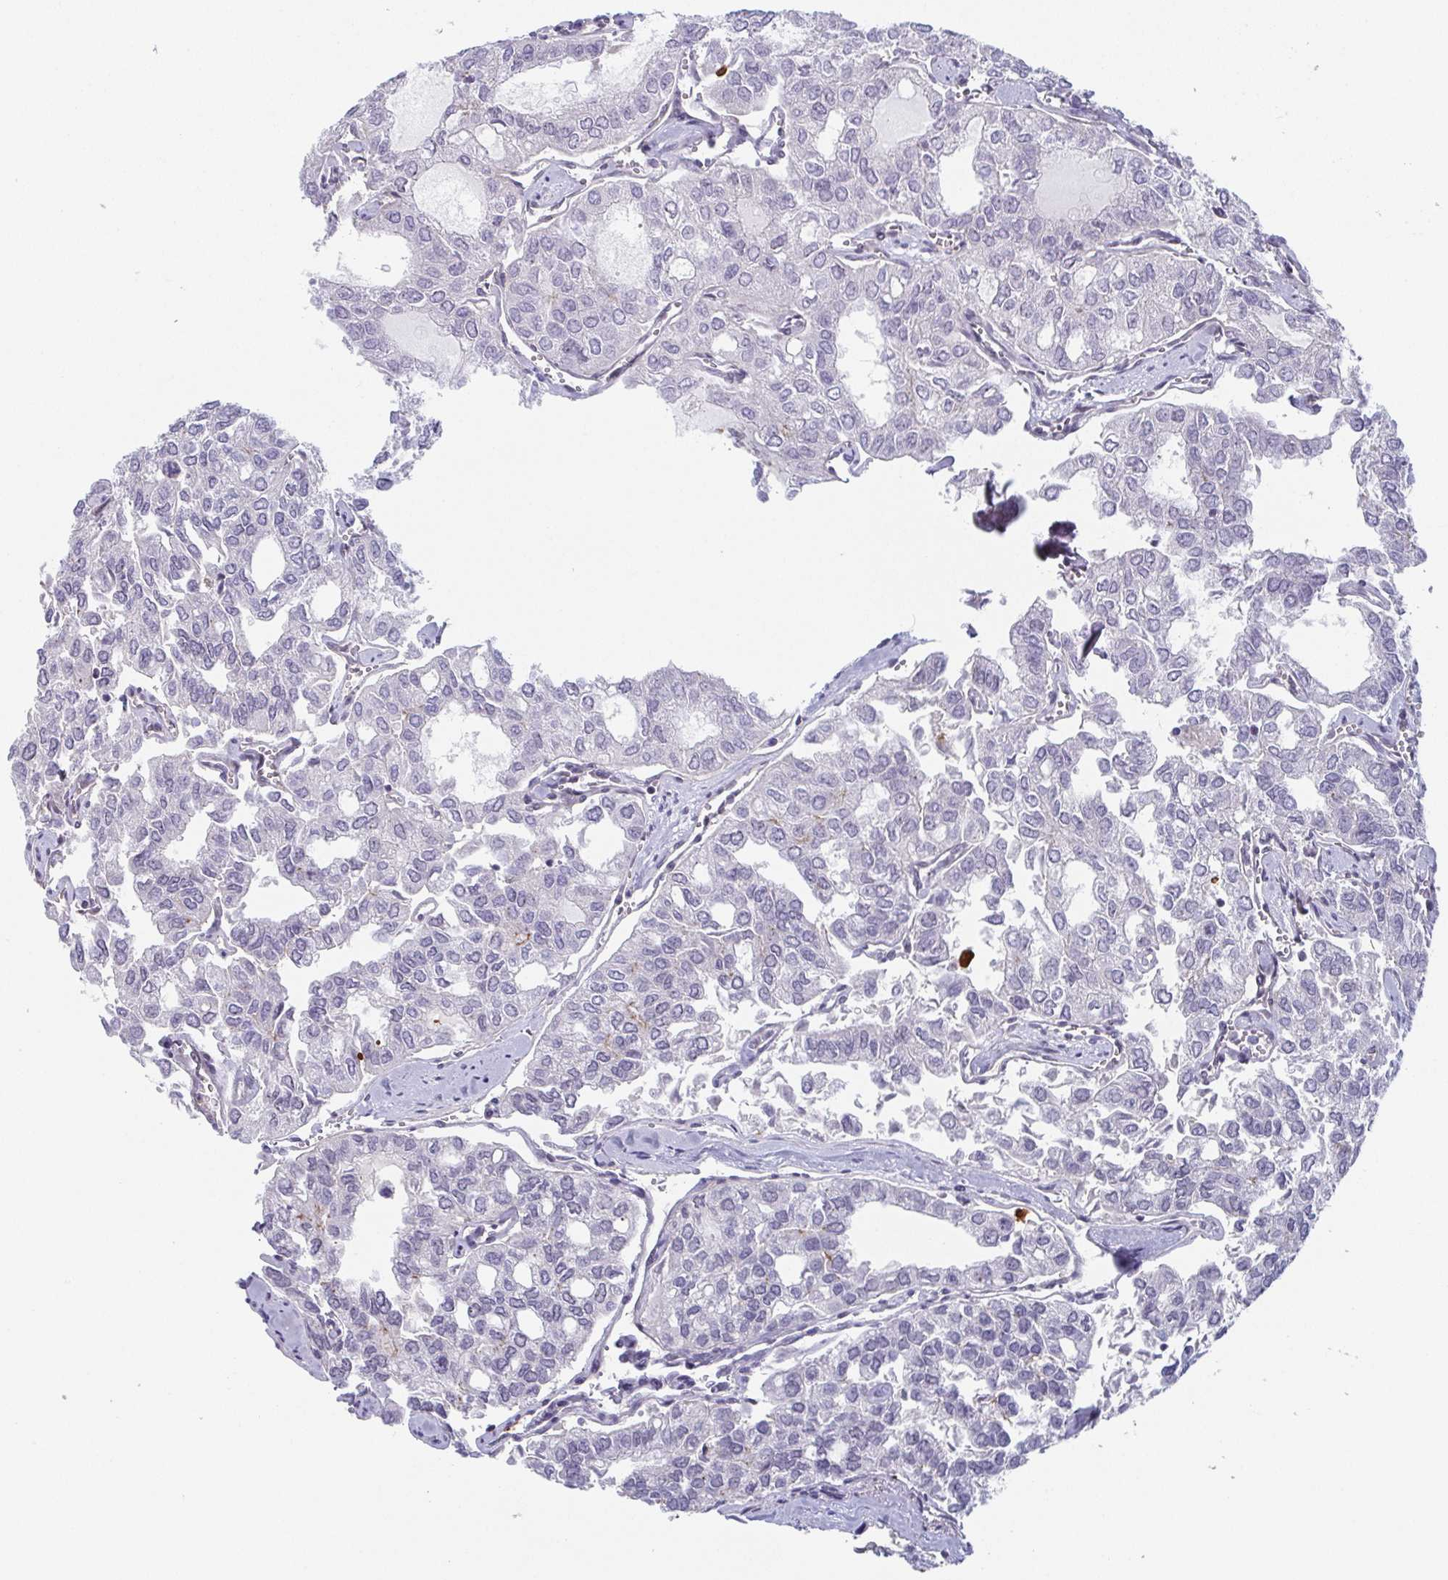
{"staining": {"intensity": "negative", "quantity": "none", "location": "none"}, "tissue": "thyroid cancer", "cell_type": "Tumor cells", "image_type": "cancer", "snomed": [{"axis": "morphology", "description": "Follicular adenoma carcinoma, NOS"}, {"axis": "topography", "description": "Thyroid gland"}], "caption": "Protein analysis of follicular adenoma carcinoma (thyroid) demonstrates no significant staining in tumor cells. The staining is performed using DAB (3,3'-diaminobenzidine) brown chromogen with nuclei counter-stained in using hematoxylin.", "gene": "EXOSC7", "patient": {"sex": "male", "age": 75}}